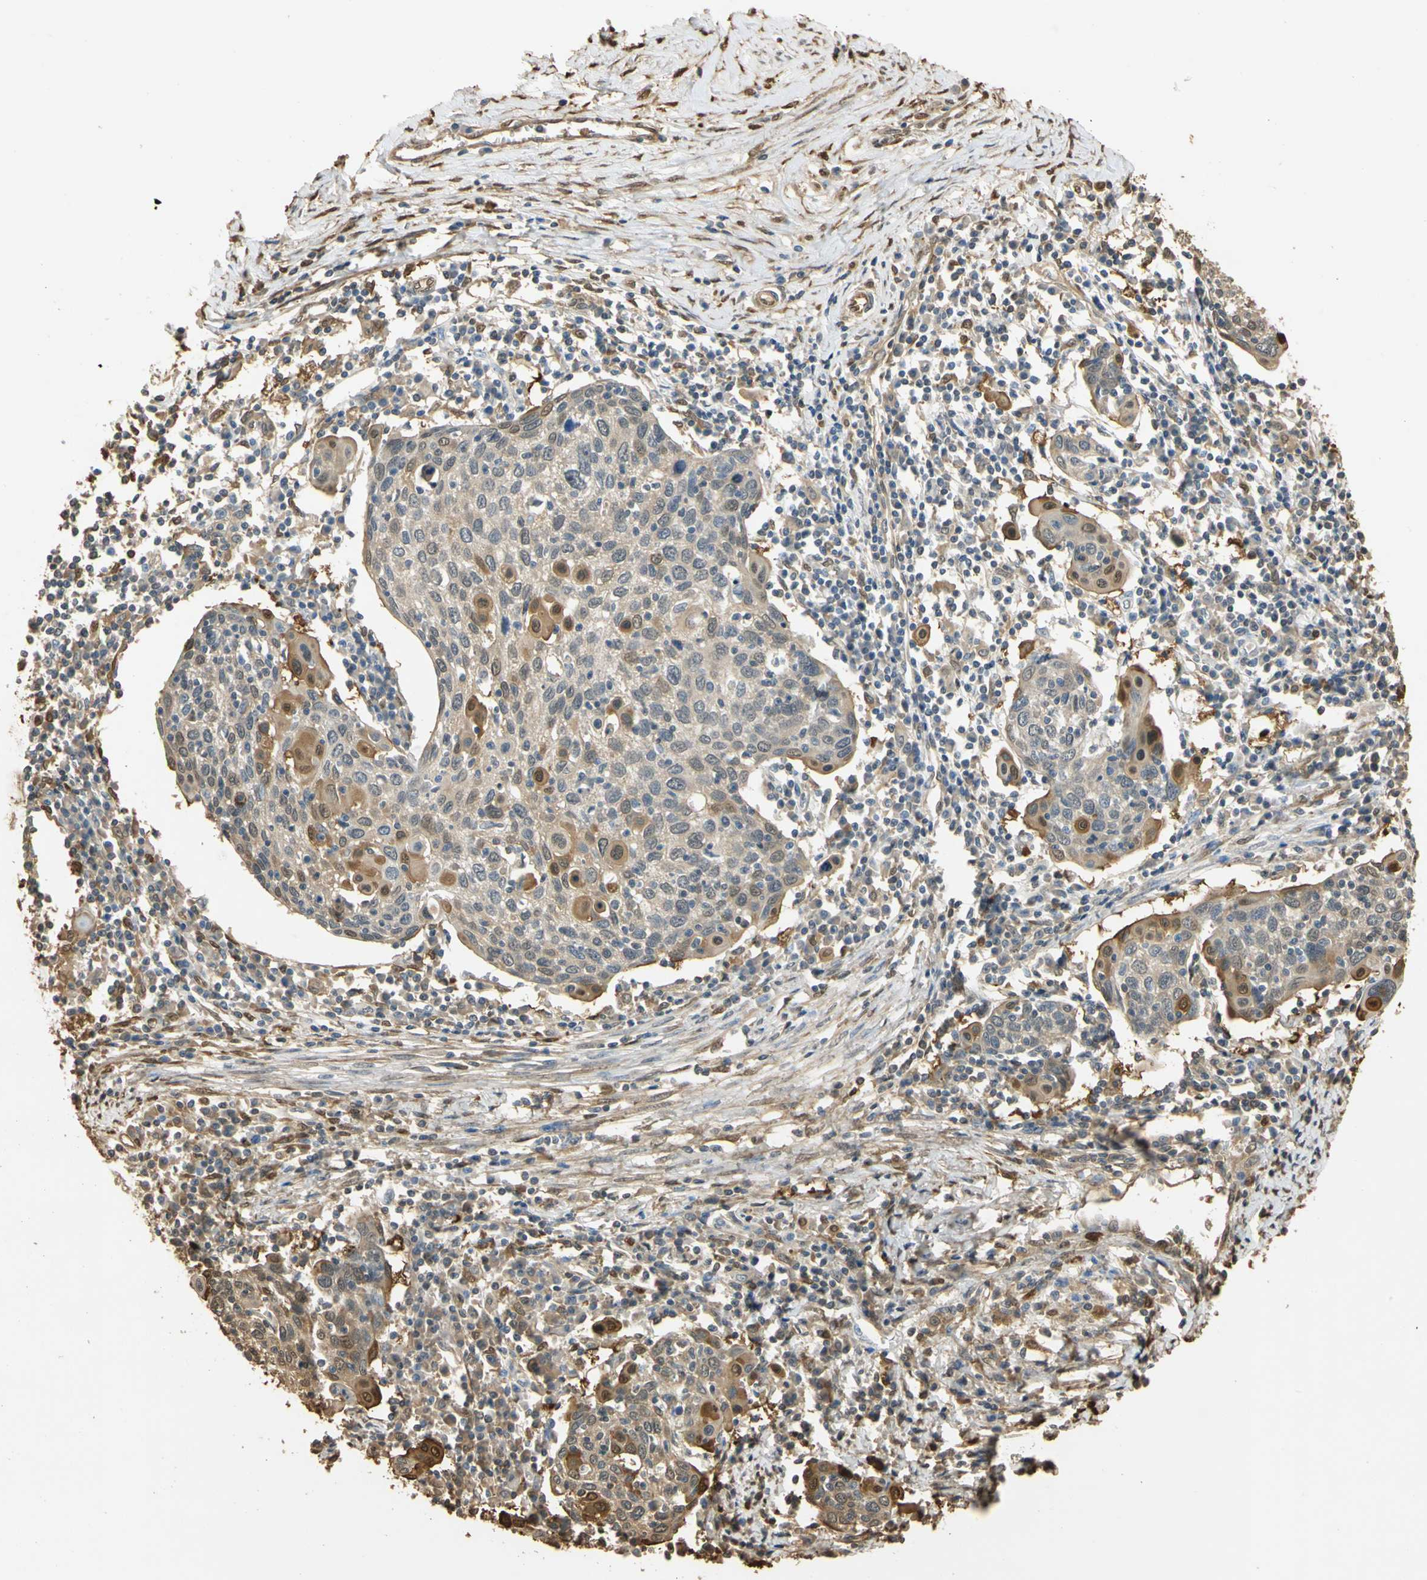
{"staining": {"intensity": "weak", "quantity": ">75%", "location": "cytoplasmic/membranous"}, "tissue": "cervical cancer", "cell_type": "Tumor cells", "image_type": "cancer", "snomed": [{"axis": "morphology", "description": "Squamous cell carcinoma, NOS"}, {"axis": "topography", "description": "Cervix"}], "caption": "Immunohistochemistry (IHC) (DAB) staining of squamous cell carcinoma (cervical) exhibits weak cytoplasmic/membranous protein staining in approximately >75% of tumor cells.", "gene": "S100A6", "patient": {"sex": "female", "age": 40}}